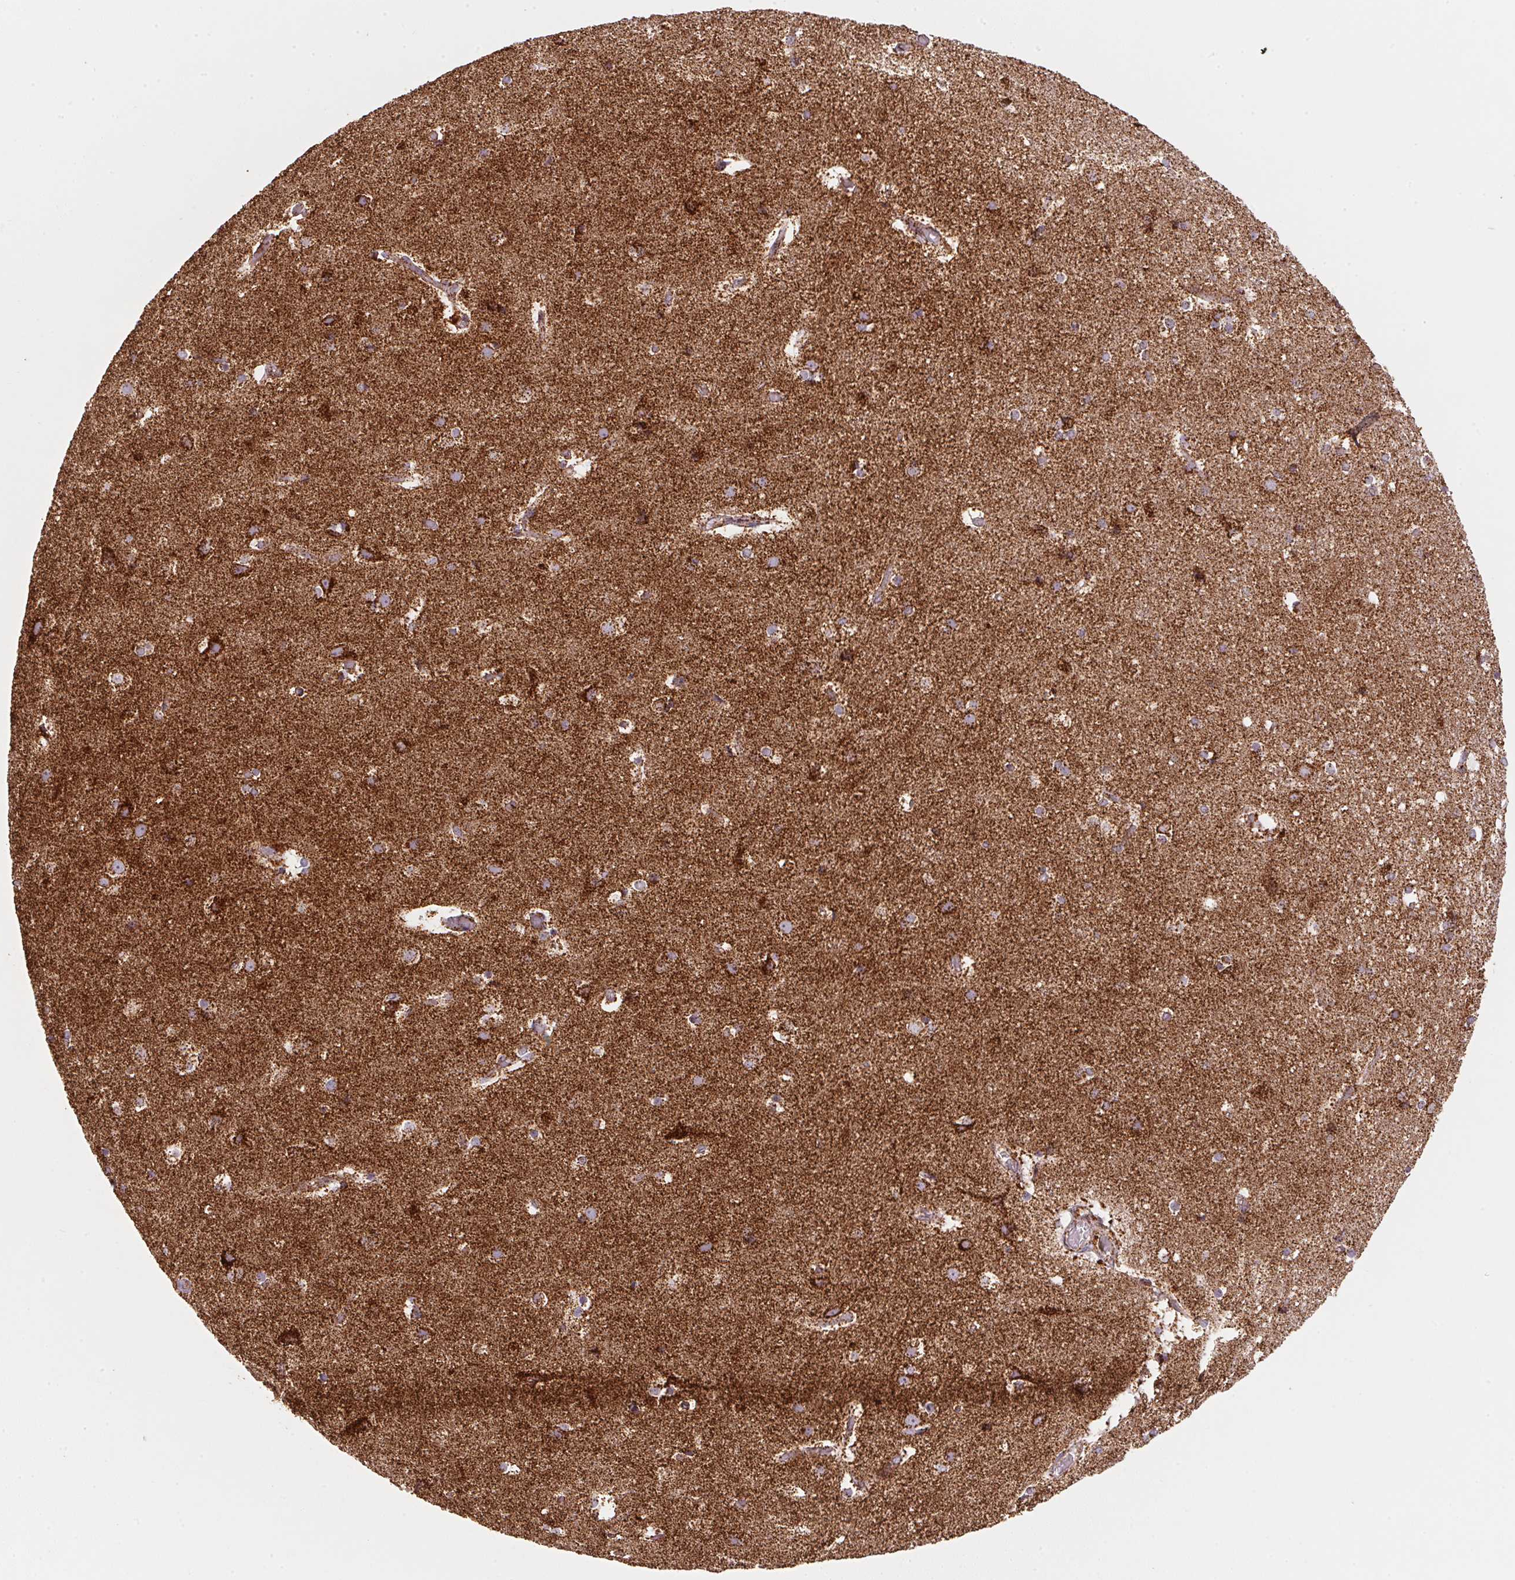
{"staining": {"intensity": "moderate", "quantity": ">75%", "location": "cytoplasmic/membranous"}, "tissue": "cerebral cortex", "cell_type": "Endothelial cells", "image_type": "normal", "snomed": [{"axis": "morphology", "description": "Normal tissue, NOS"}, {"axis": "topography", "description": "Cerebral cortex"}], "caption": "Cerebral cortex stained with DAB immunohistochemistry (IHC) shows medium levels of moderate cytoplasmic/membranous expression in approximately >75% of endothelial cells.", "gene": "NDUFS2", "patient": {"sex": "female", "age": 52}}